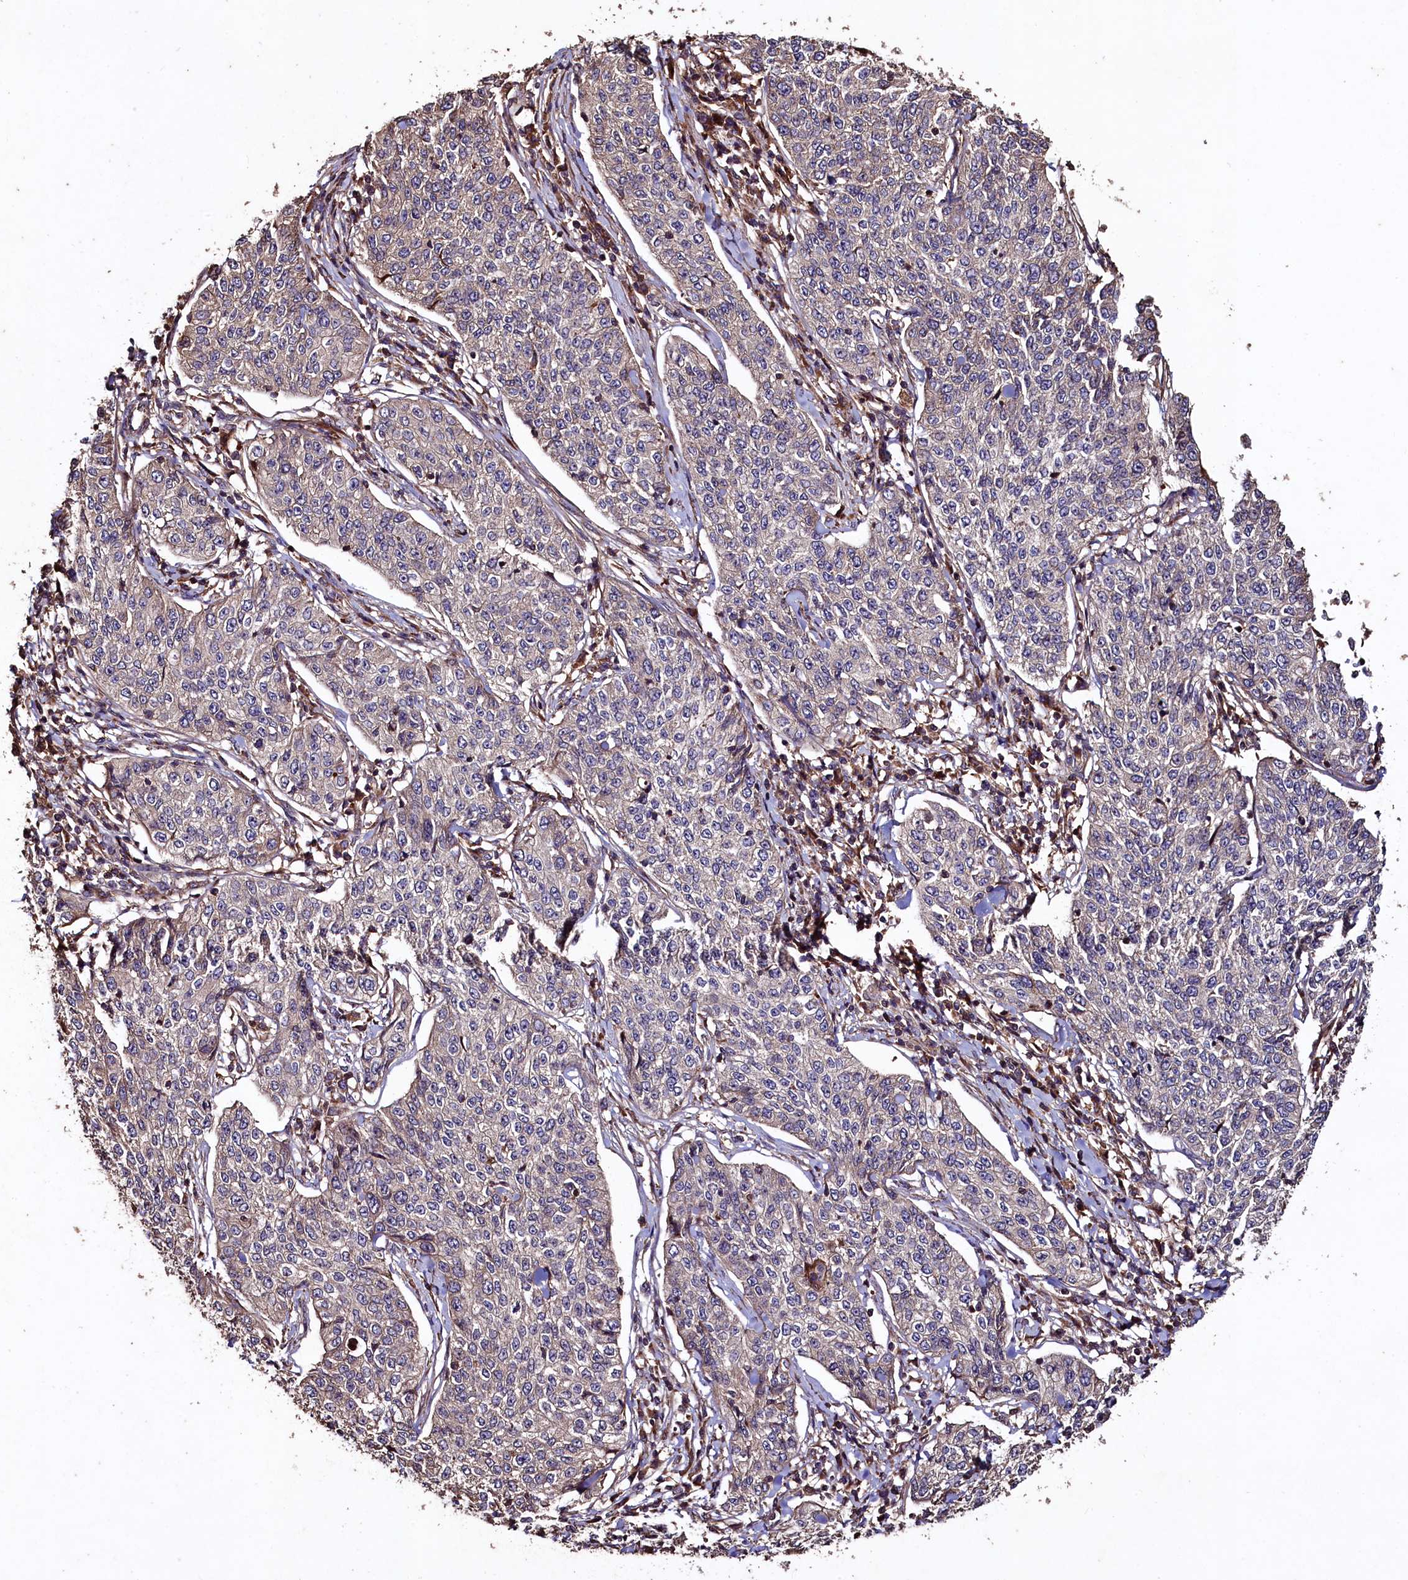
{"staining": {"intensity": "negative", "quantity": "none", "location": "none"}, "tissue": "cervical cancer", "cell_type": "Tumor cells", "image_type": "cancer", "snomed": [{"axis": "morphology", "description": "Squamous cell carcinoma, NOS"}, {"axis": "topography", "description": "Cervix"}], "caption": "Tumor cells show no significant positivity in squamous cell carcinoma (cervical). (DAB immunohistochemistry (IHC) with hematoxylin counter stain).", "gene": "TMEM98", "patient": {"sex": "female", "age": 35}}